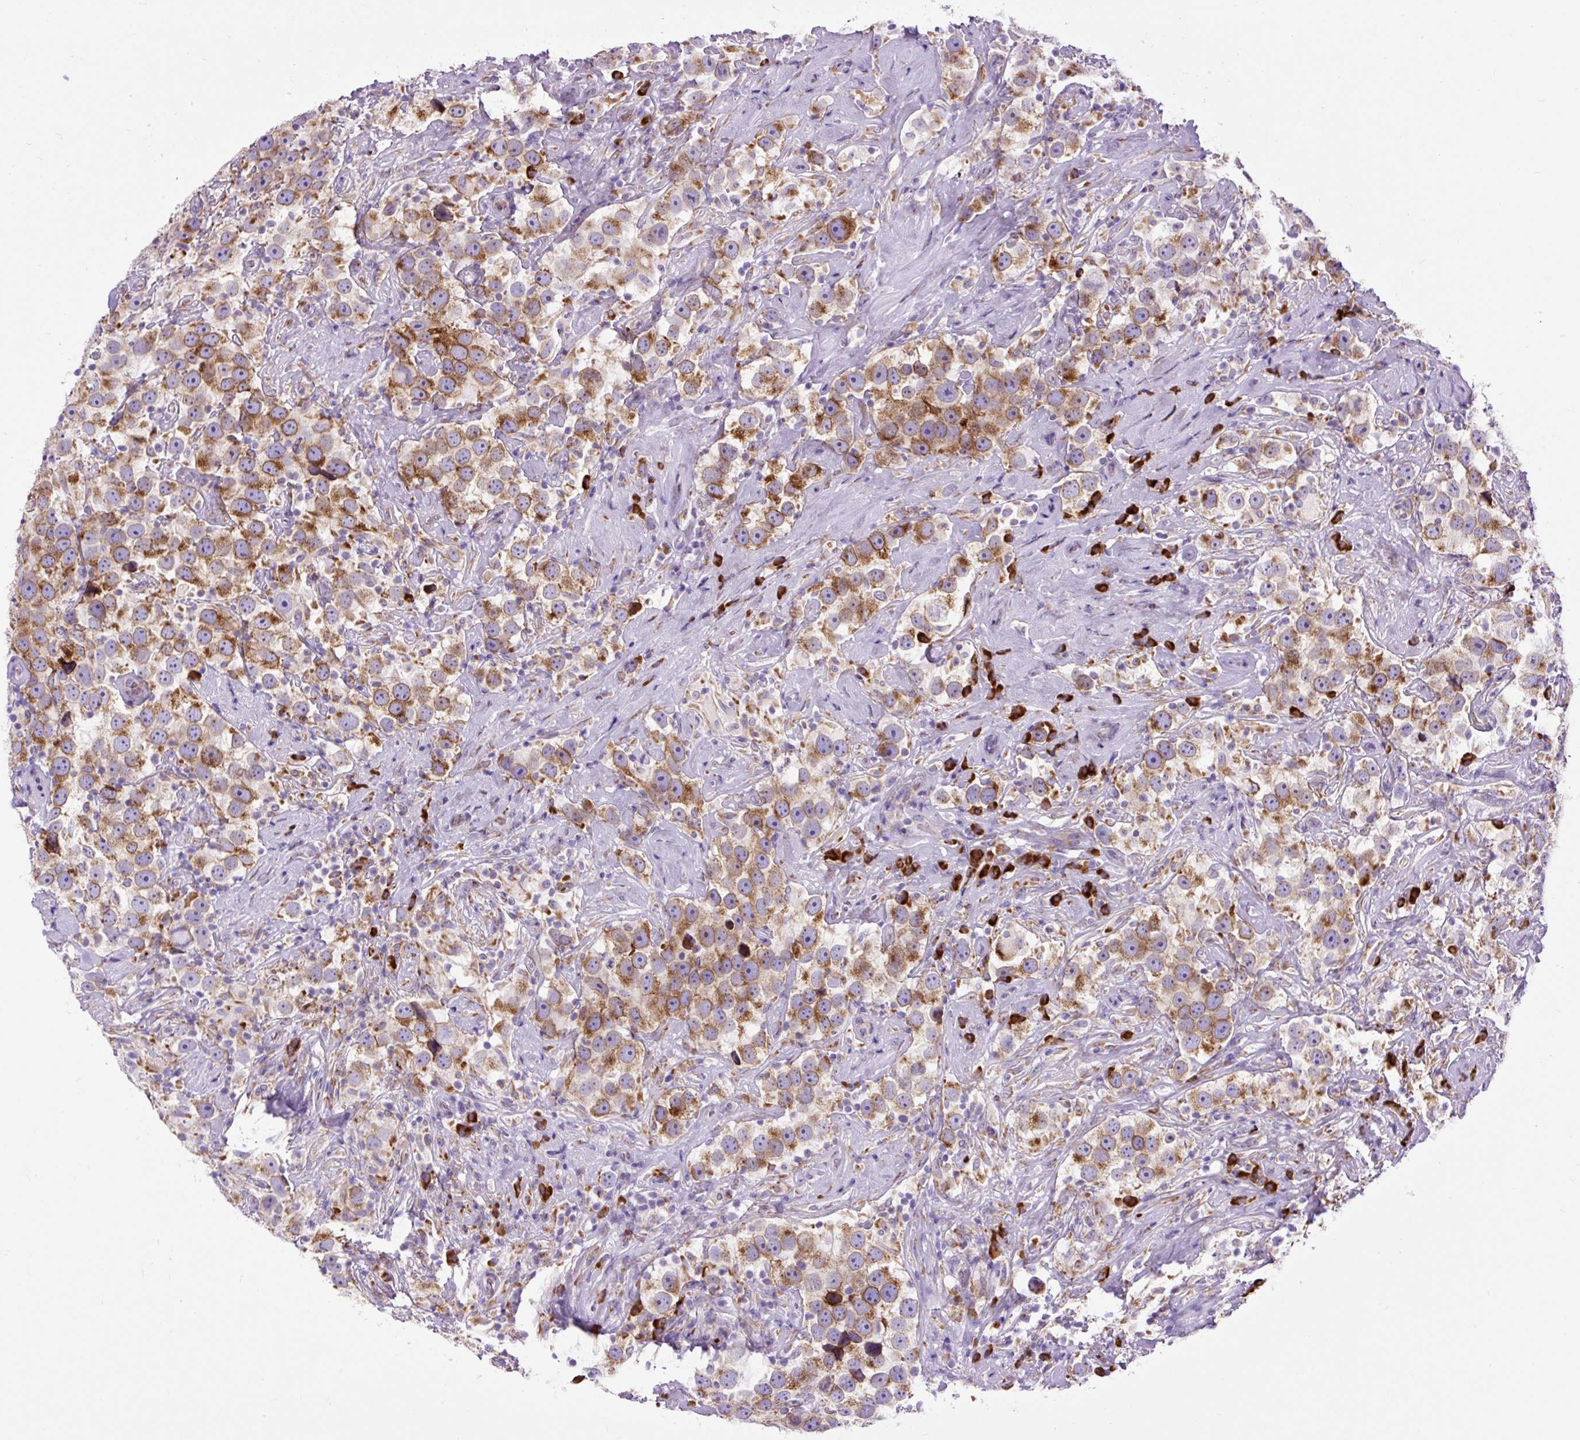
{"staining": {"intensity": "strong", "quantity": "25%-75%", "location": "cytoplasmic/membranous"}, "tissue": "testis cancer", "cell_type": "Tumor cells", "image_type": "cancer", "snomed": [{"axis": "morphology", "description": "Seminoma, NOS"}, {"axis": "topography", "description": "Testis"}], "caption": "Strong cytoplasmic/membranous expression is appreciated in about 25%-75% of tumor cells in seminoma (testis).", "gene": "DDOST", "patient": {"sex": "male", "age": 49}}